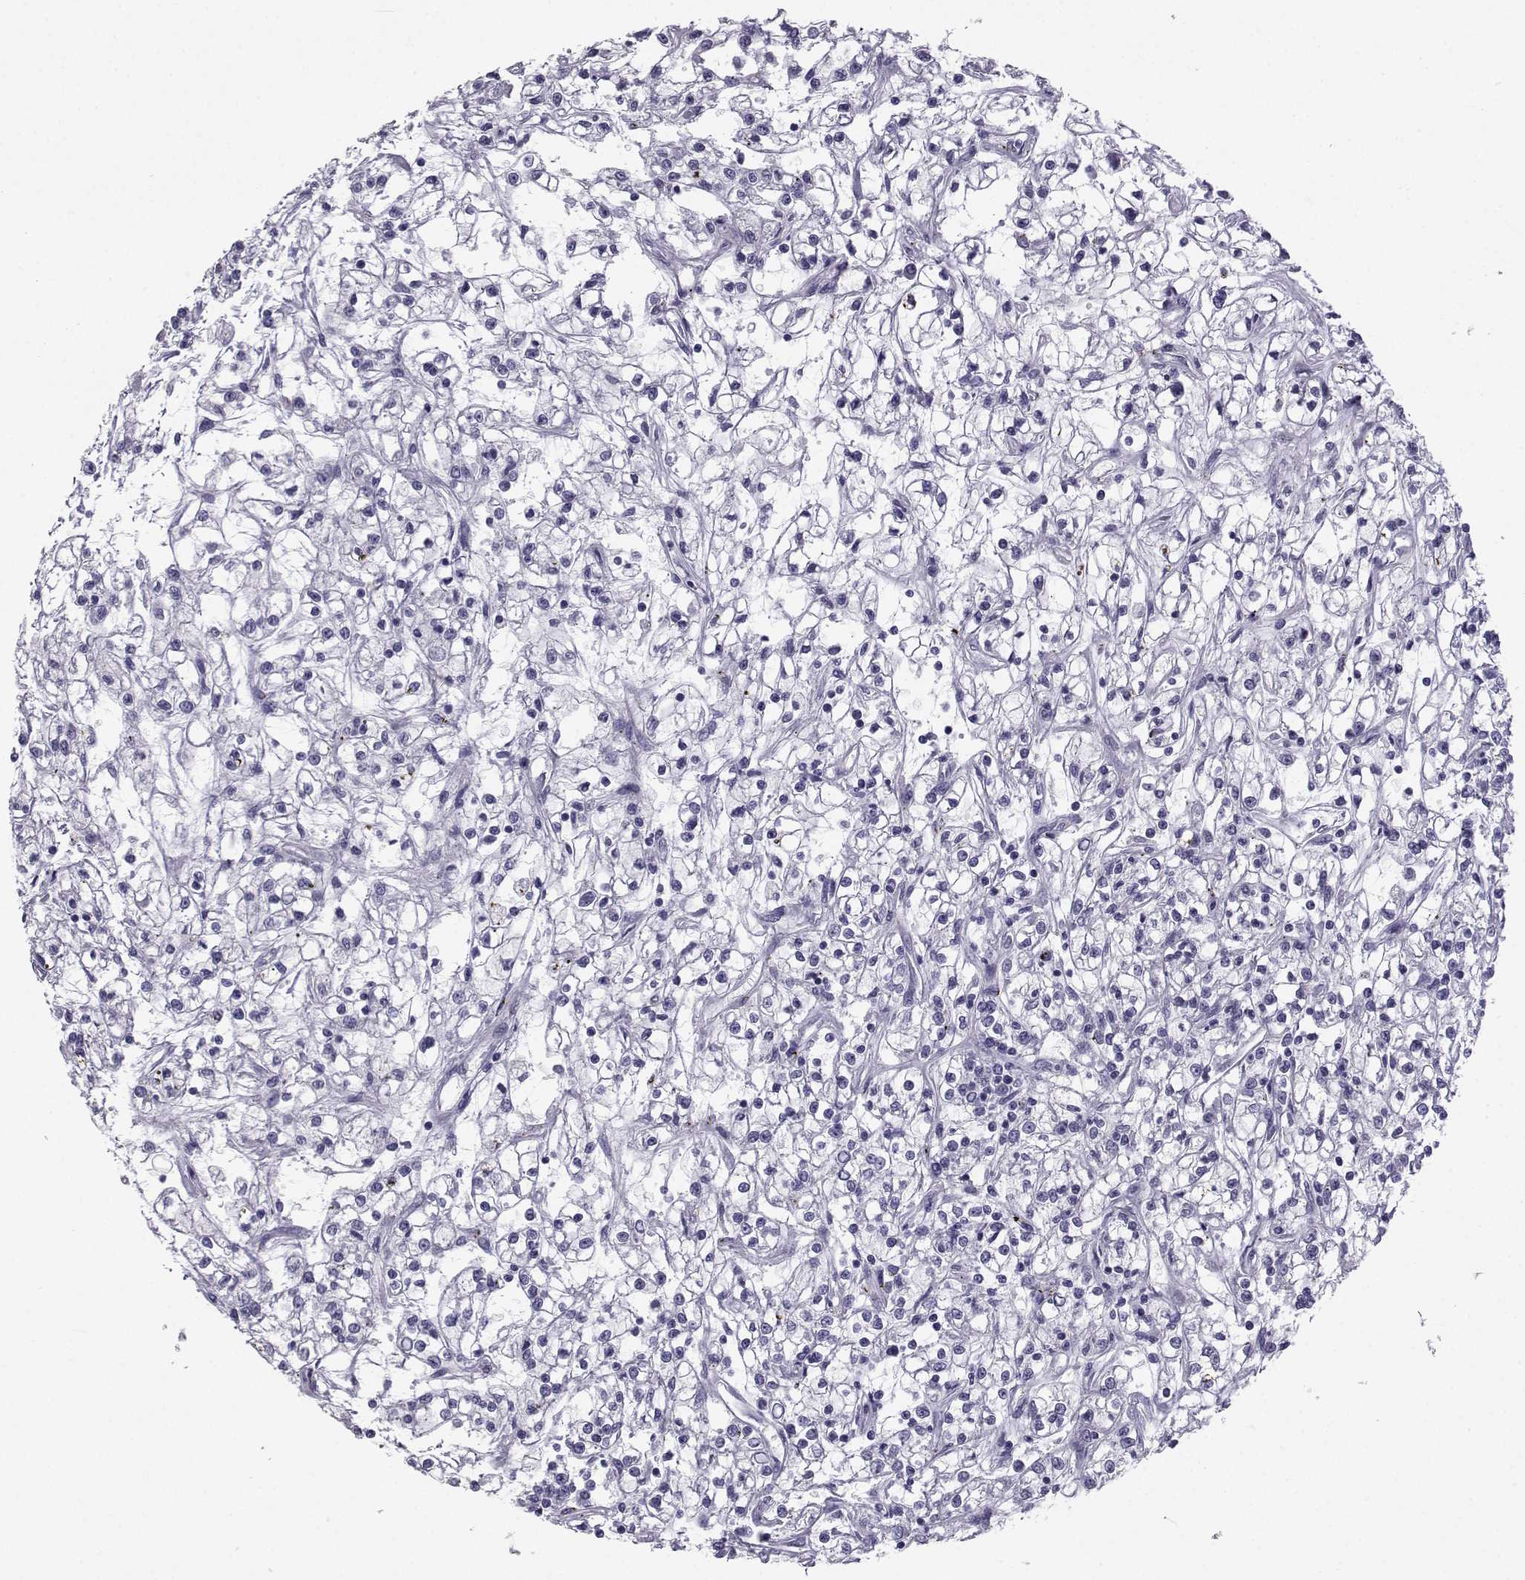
{"staining": {"intensity": "negative", "quantity": "none", "location": "none"}, "tissue": "renal cancer", "cell_type": "Tumor cells", "image_type": "cancer", "snomed": [{"axis": "morphology", "description": "Adenocarcinoma, NOS"}, {"axis": "topography", "description": "Kidney"}], "caption": "An immunohistochemistry (IHC) micrograph of adenocarcinoma (renal) is shown. There is no staining in tumor cells of adenocarcinoma (renal).", "gene": "PCSK1N", "patient": {"sex": "female", "age": 59}}